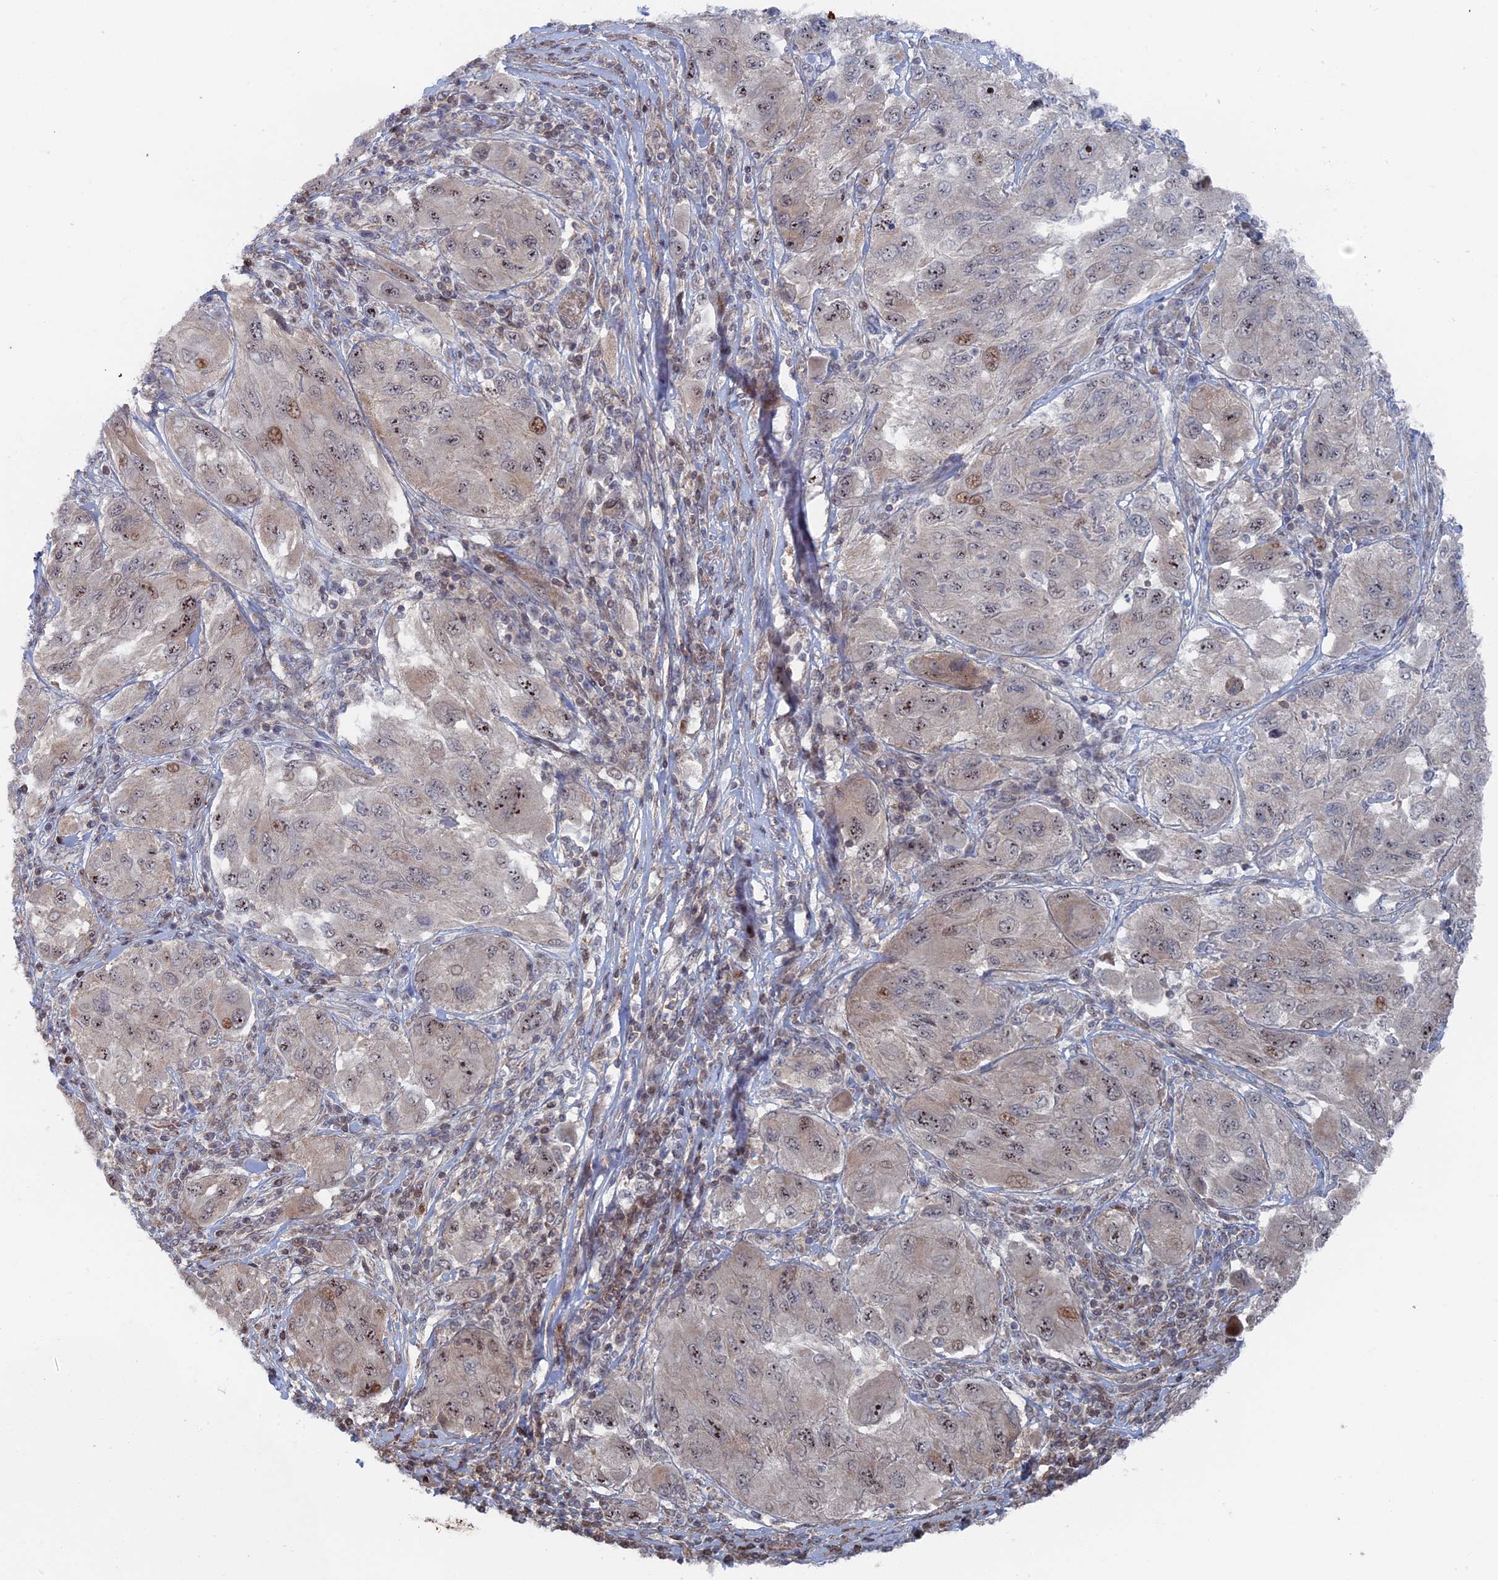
{"staining": {"intensity": "moderate", "quantity": "<25%", "location": "nuclear"}, "tissue": "melanoma", "cell_type": "Tumor cells", "image_type": "cancer", "snomed": [{"axis": "morphology", "description": "Malignant melanoma, NOS"}, {"axis": "topography", "description": "Skin"}], "caption": "Human malignant melanoma stained with a protein marker demonstrates moderate staining in tumor cells.", "gene": "IL7", "patient": {"sex": "female", "age": 91}}